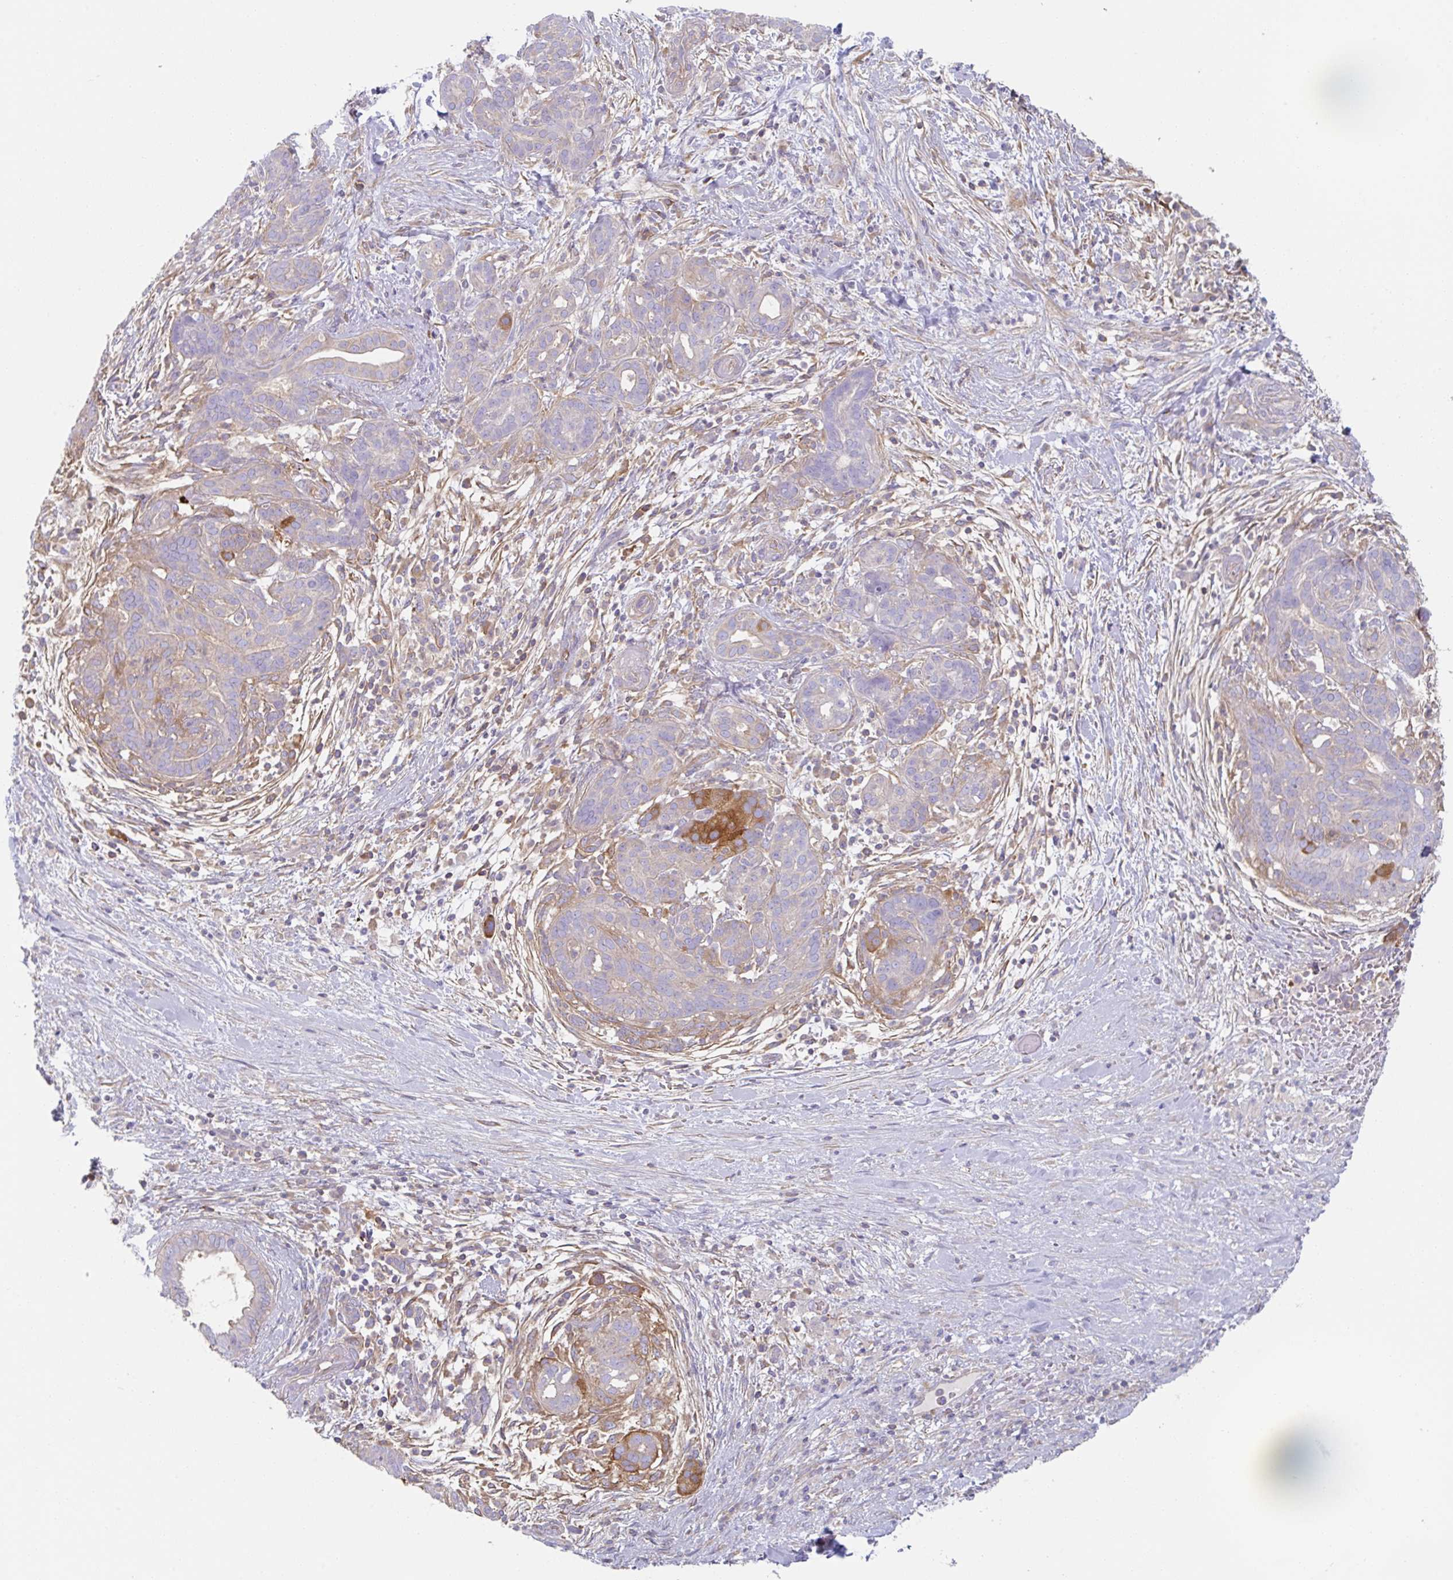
{"staining": {"intensity": "weak", "quantity": "<25%", "location": "cytoplasmic/membranous"}, "tissue": "pancreatic cancer", "cell_type": "Tumor cells", "image_type": "cancer", "snomed": [{"axis": "morphology", "description": "Adenocarcinoma, NOS"}, {"axis": "topography", "description": "Pancreas"}], "caption": "A micrograph of human pancreatic cancer (adenocarcinoma) is negative for staining in tumor cells.", "gene": "AMPD2", "patient": {"sex": "male", "age": 44}}